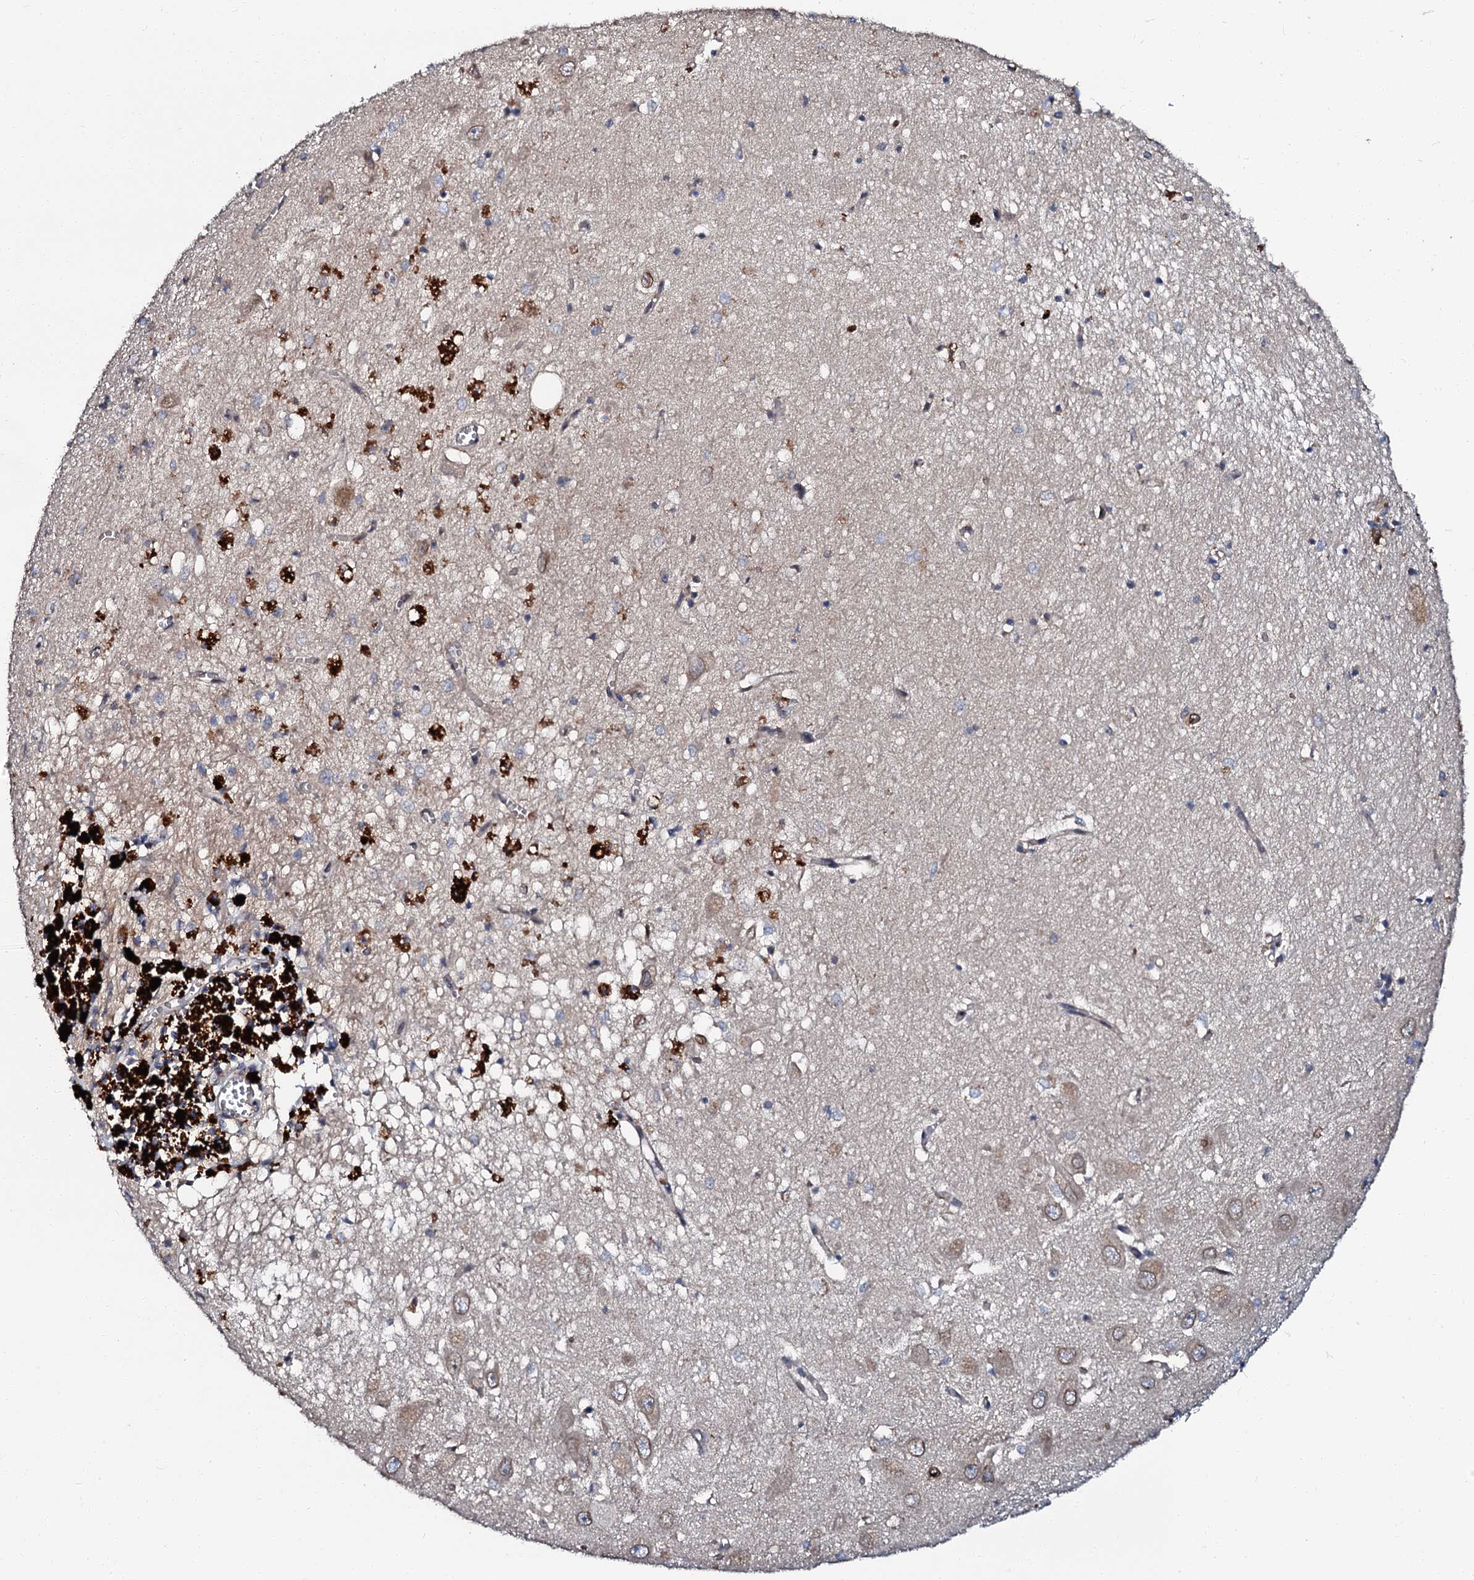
{"staining": {"intensity": "weak", "quantity": "<25%", "location": "cytoplasmic/membranous"}, "tissue": "hippocampus", "cell_type": "Glial cells", "image_type": "normal", "snomed": [{"axis": "morphology", "description": "Normal tissue, NOS"}, {"axis": "topography", "description": "Hippocampus"}], "caption": "Hippocampus stained for a protein using IHC exhibits no positivity glial cells.", "gene": "N4BP1", "patient": {"sex": "female", "age": 64}}